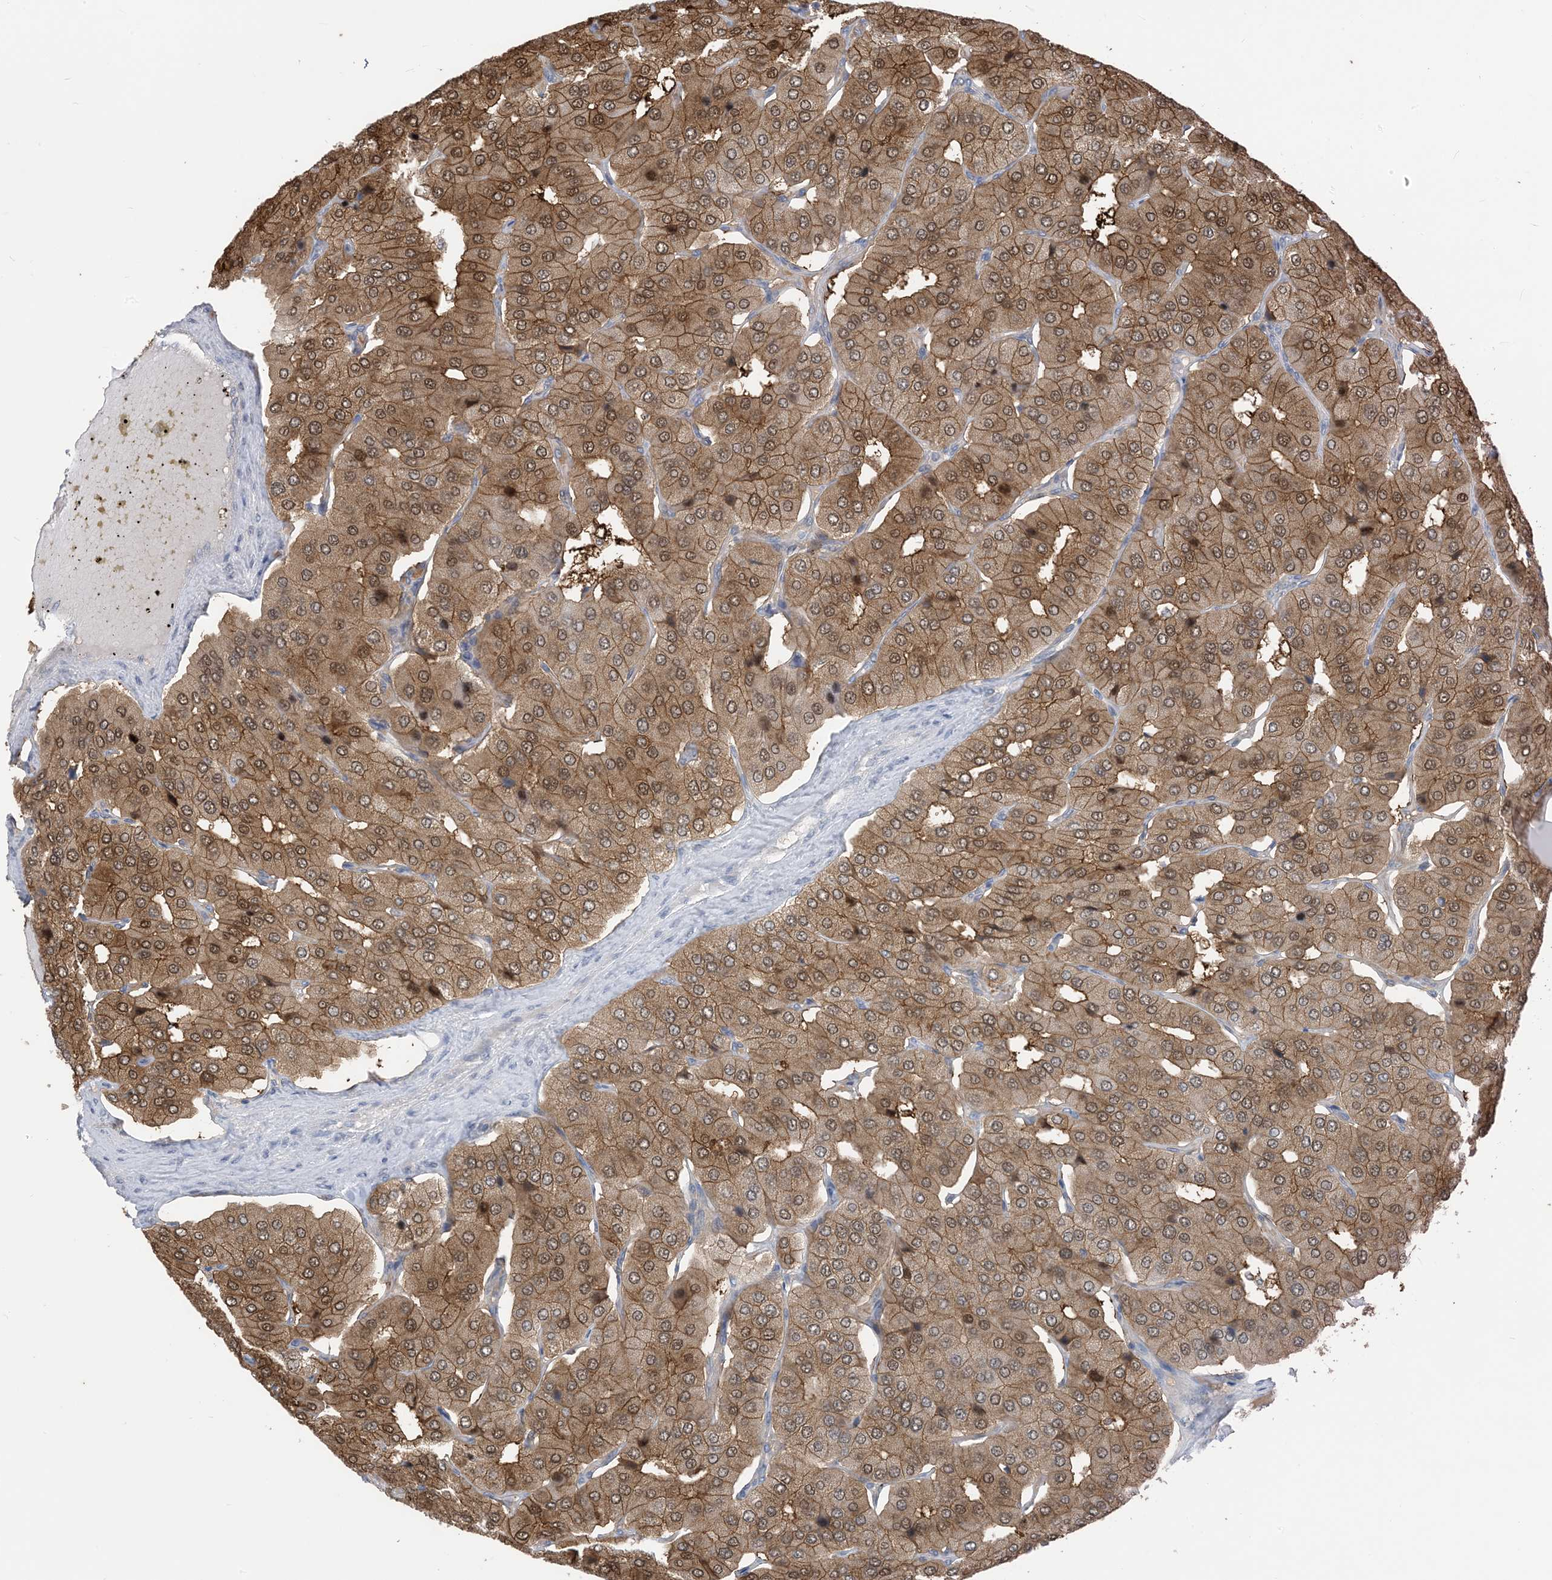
{"staining": {"intensity": "moderate", "quantity": ">75%", "location": "cytoplasmic/membranous,nuclear"}, "tissue": "parathyroid gland", "cell_type": "Glandular cells", "image_type": "normal", "snomed": [{"axis": "morphology", "description": "Normal tissue, NOS"}, {"axis": "morphology", "description": "Adenoma, NOS"}, {"axis": "topography", "description": "Parathyroid gland"}], "caption": "A brown stain labels moderate cytoplasmic/membranous,nuclear expression of a protein in glandular cells of normal parathyroid gland. Nuclei are stained in blue.", "gene": "ZC3H12A", "patient": {"sex": "female", "age": 86}}